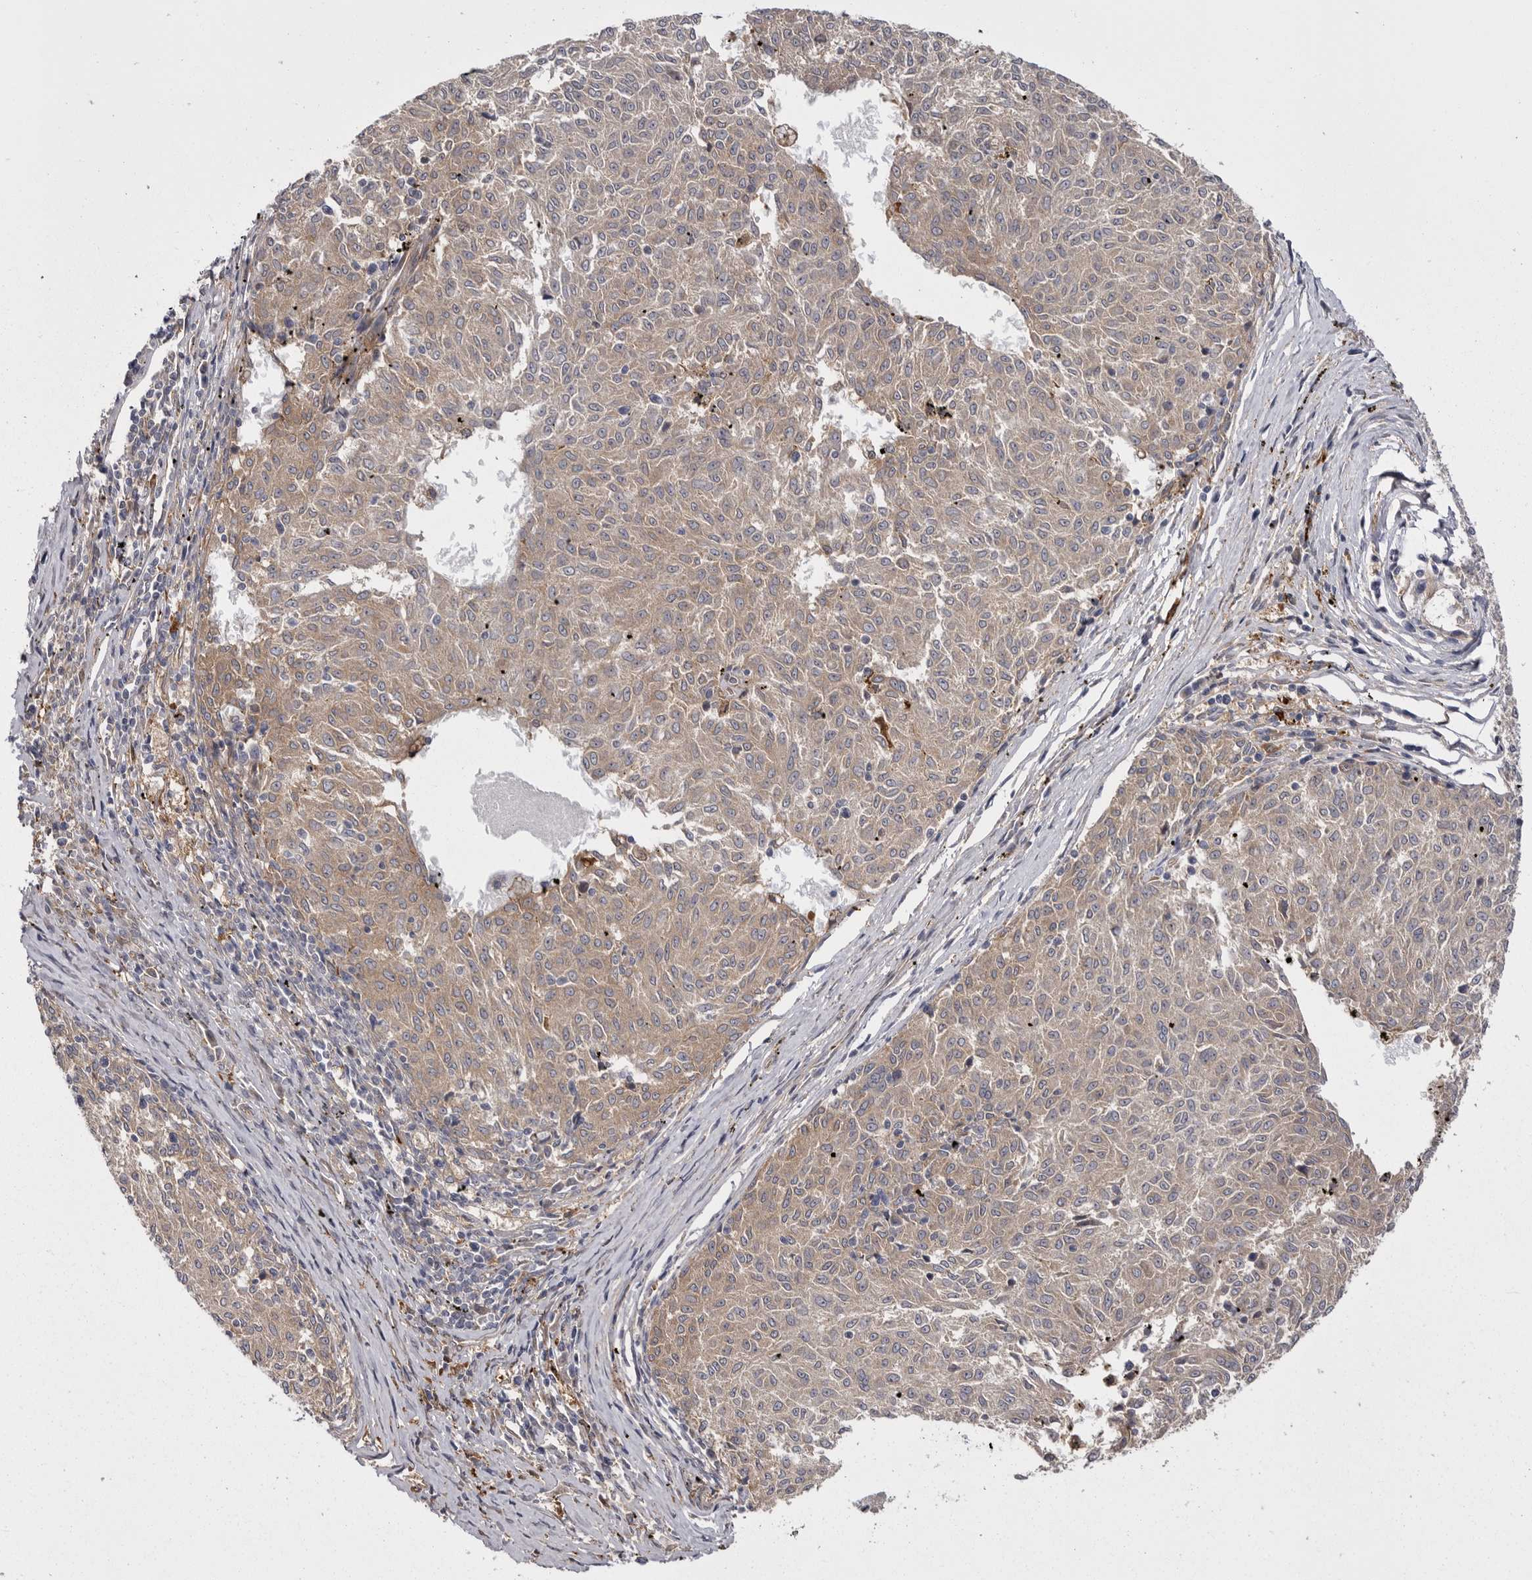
{"staining": {"intensity": "weak", "quantity": ">75%", "location": "cytoplasmic/membranous"}, "tissue": "melanoma", "cell_type": "Tumor cells", "image_type": "cancer", "snomed": [{"axis": "morphology", "description": "Malignant melanoma, NOS"}, {"axis": "topography", "description": "Skin"}], "caption": "Tumor cells demonstrate low levels of weak cytoplasmic/membranous staining in approximately >75% of cells in malignant melanoma.", "gene": "OSBPL9", "patient": {"sex": "female", "age": 72}}